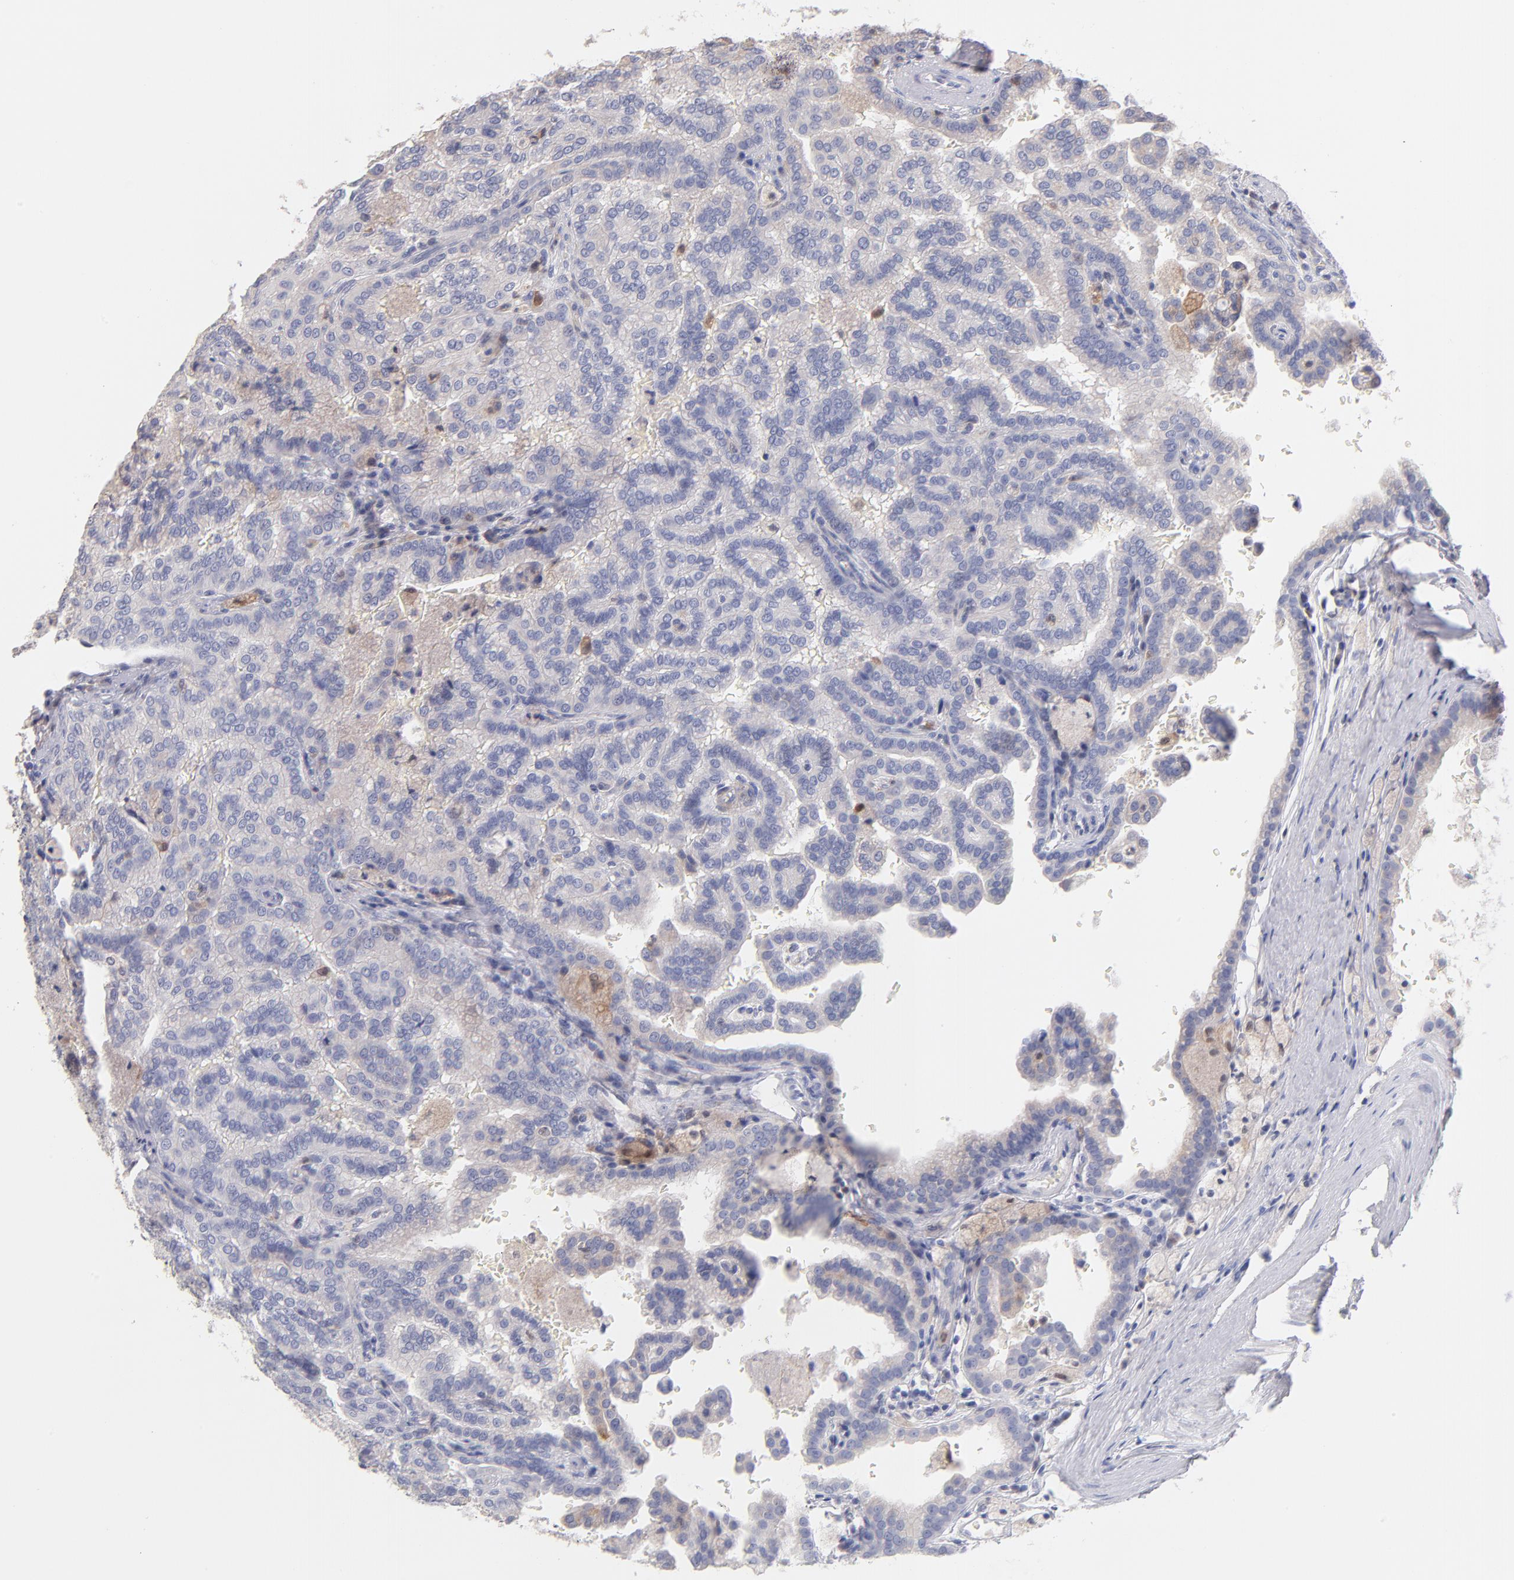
{"staining": {"intensity": "weak", "quantity": "25%-75%", "location": "cytoplasmic/membranous"}, "tissue": "renal cancer", "cell_type": "Tumor cells", "image_type": "cancer", "snomed": [{"axis": "morphology", "description": "Adenocarcinoma, NOS"}, {"axis": "topography", "description": "Kidney"}], "caption": "The photomicrograph reveals immunohistochemical staining of renal adenocarcinoma. There is weak cytoplasmic/membranous staining is seen in about 25%-75% of tumor cells.", "gene": "BID", "patient": {"sex": "male", "age": 61}}